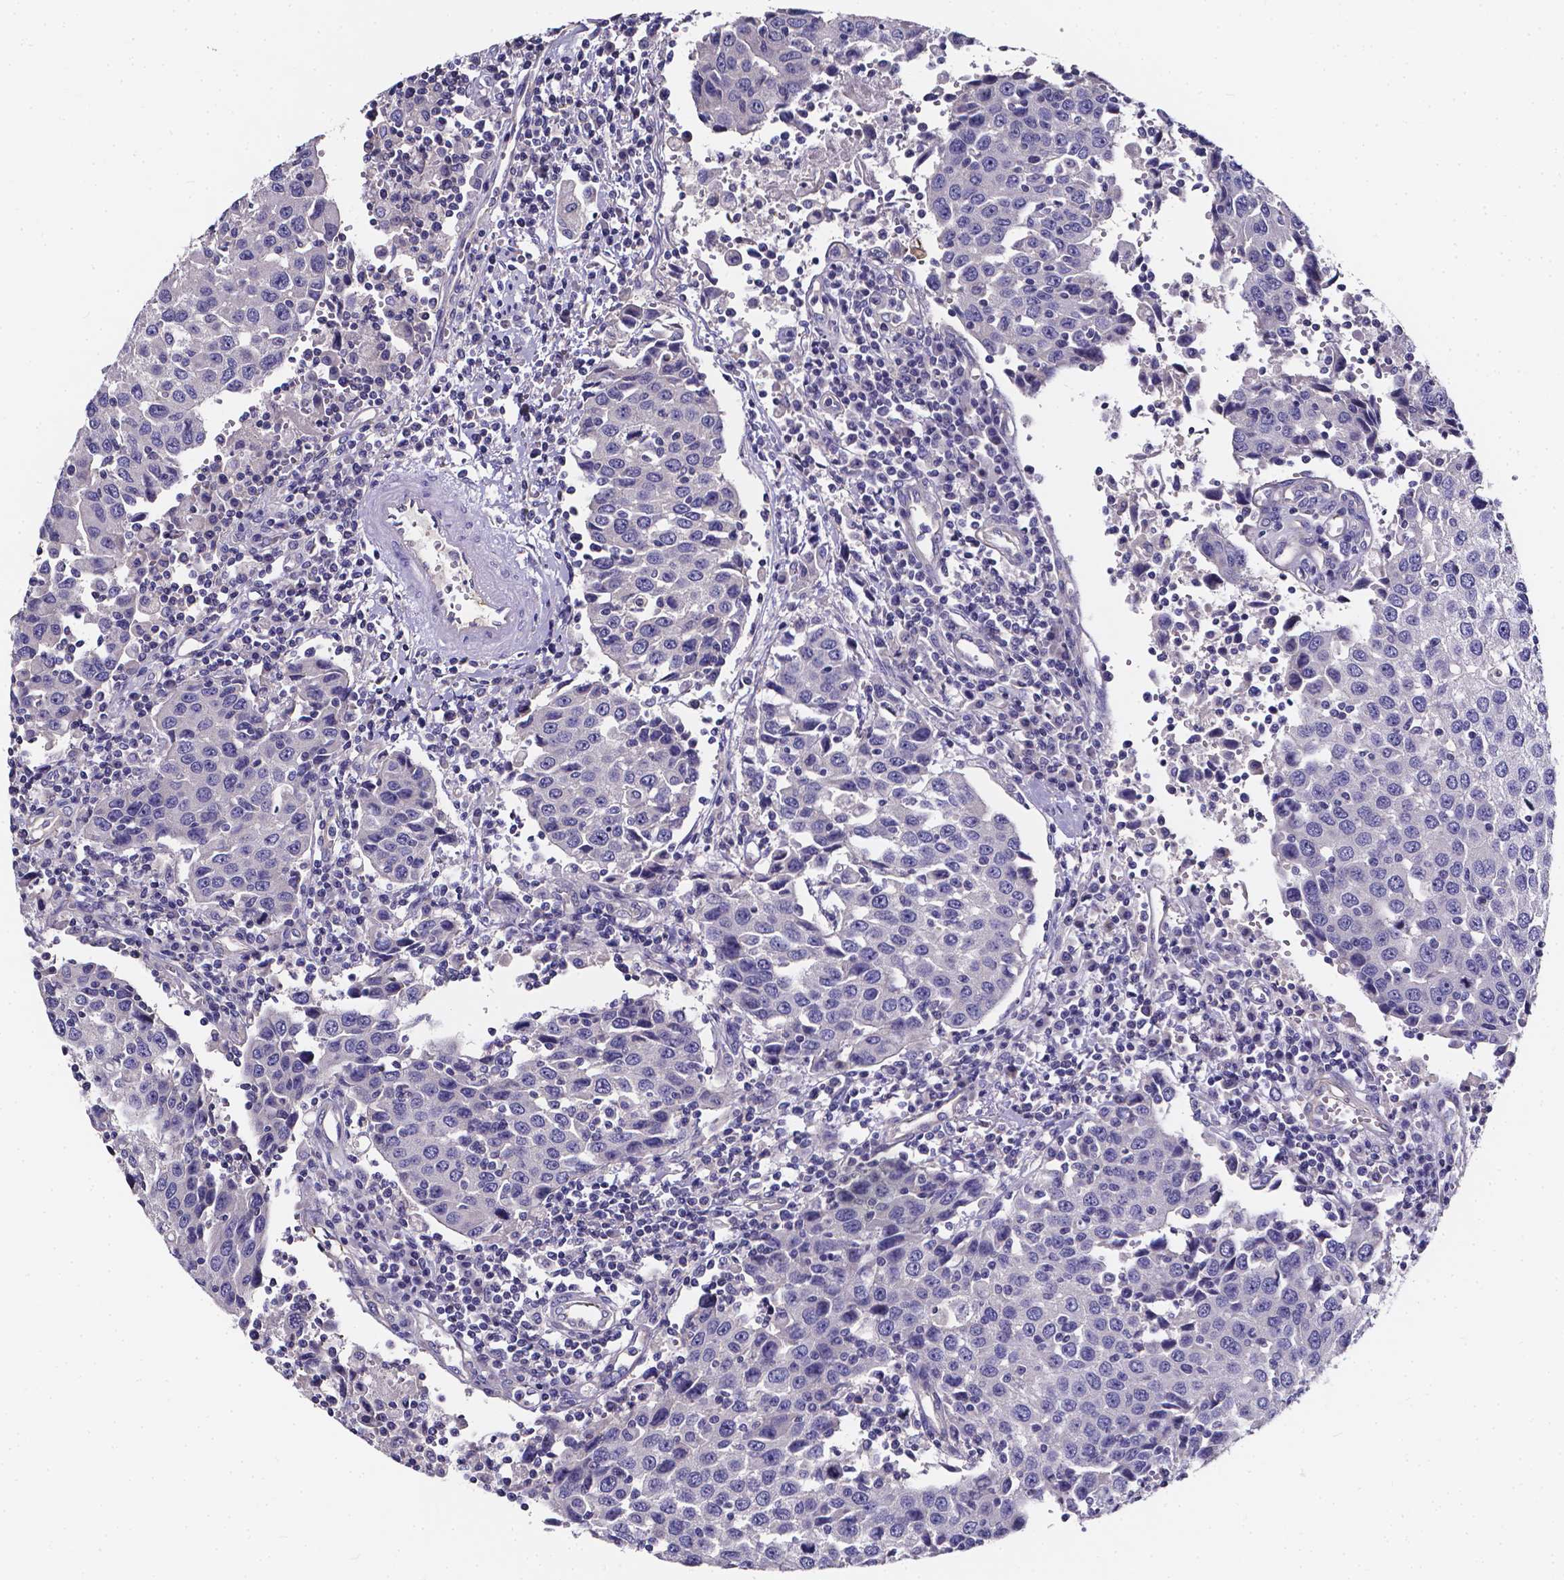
{"staining": {"intensity": "negative", "quantity": "none", "location": "none"}, "tissue": "urothelial cancer", "cell_type": "Tumor cells", "image_type": "cancer", "snomed": [{"axis": "morphology", "description": "Urothelial carcinoma, High grade"}, {"axis": "topography", "description": "Urinary bladder"}], "caption": "Micrograph shows no significant protein positivity in tumor cells of urothelial carcinoma (high-grade).", "gene": "CACNG8", "patient": {"sex": "female", "age": 85}}